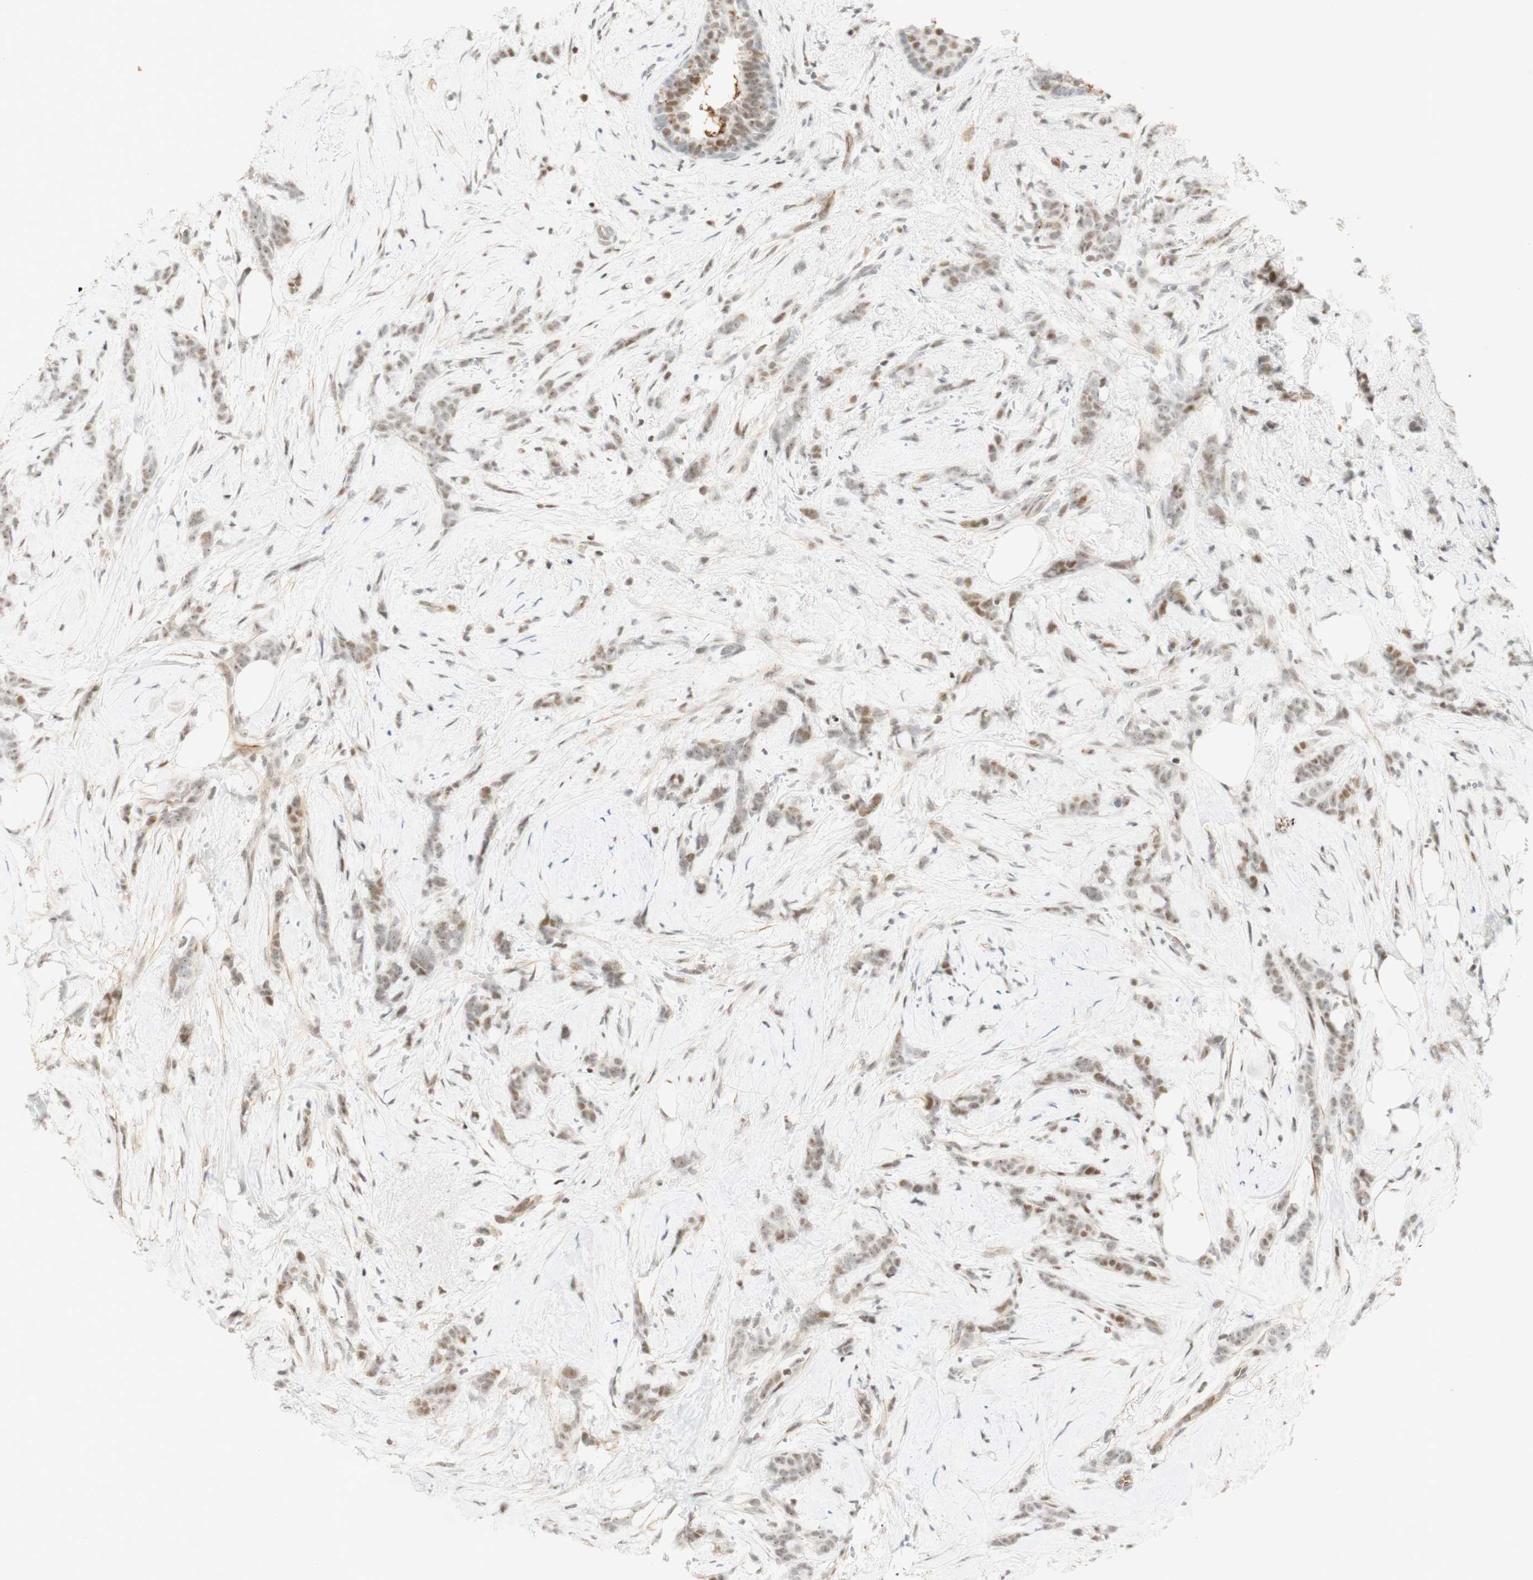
{"staining": {"intensity": "moderate", "quantity": ">75%", "location": "nuclear"}, "tissue": "breast cancer", "cell_type": "Tumor cells", "image_type": "cancer", "snomed": [{"axis": "morphology", "description": "Lobular carcinoma, in situ"}, {"axis": "morphology", "description": "Lobular carcinoma"}, {"axis": "topography", "description": "Breast"}], "caption": "DAB immunohistochemical staining of human lobular carcinoma (breast) demonstrates moderate nuclear protein staining in approximately >75% of tumor cells.", "gene": "IRF1", "patient": {"sex": "female", "age": 41}}